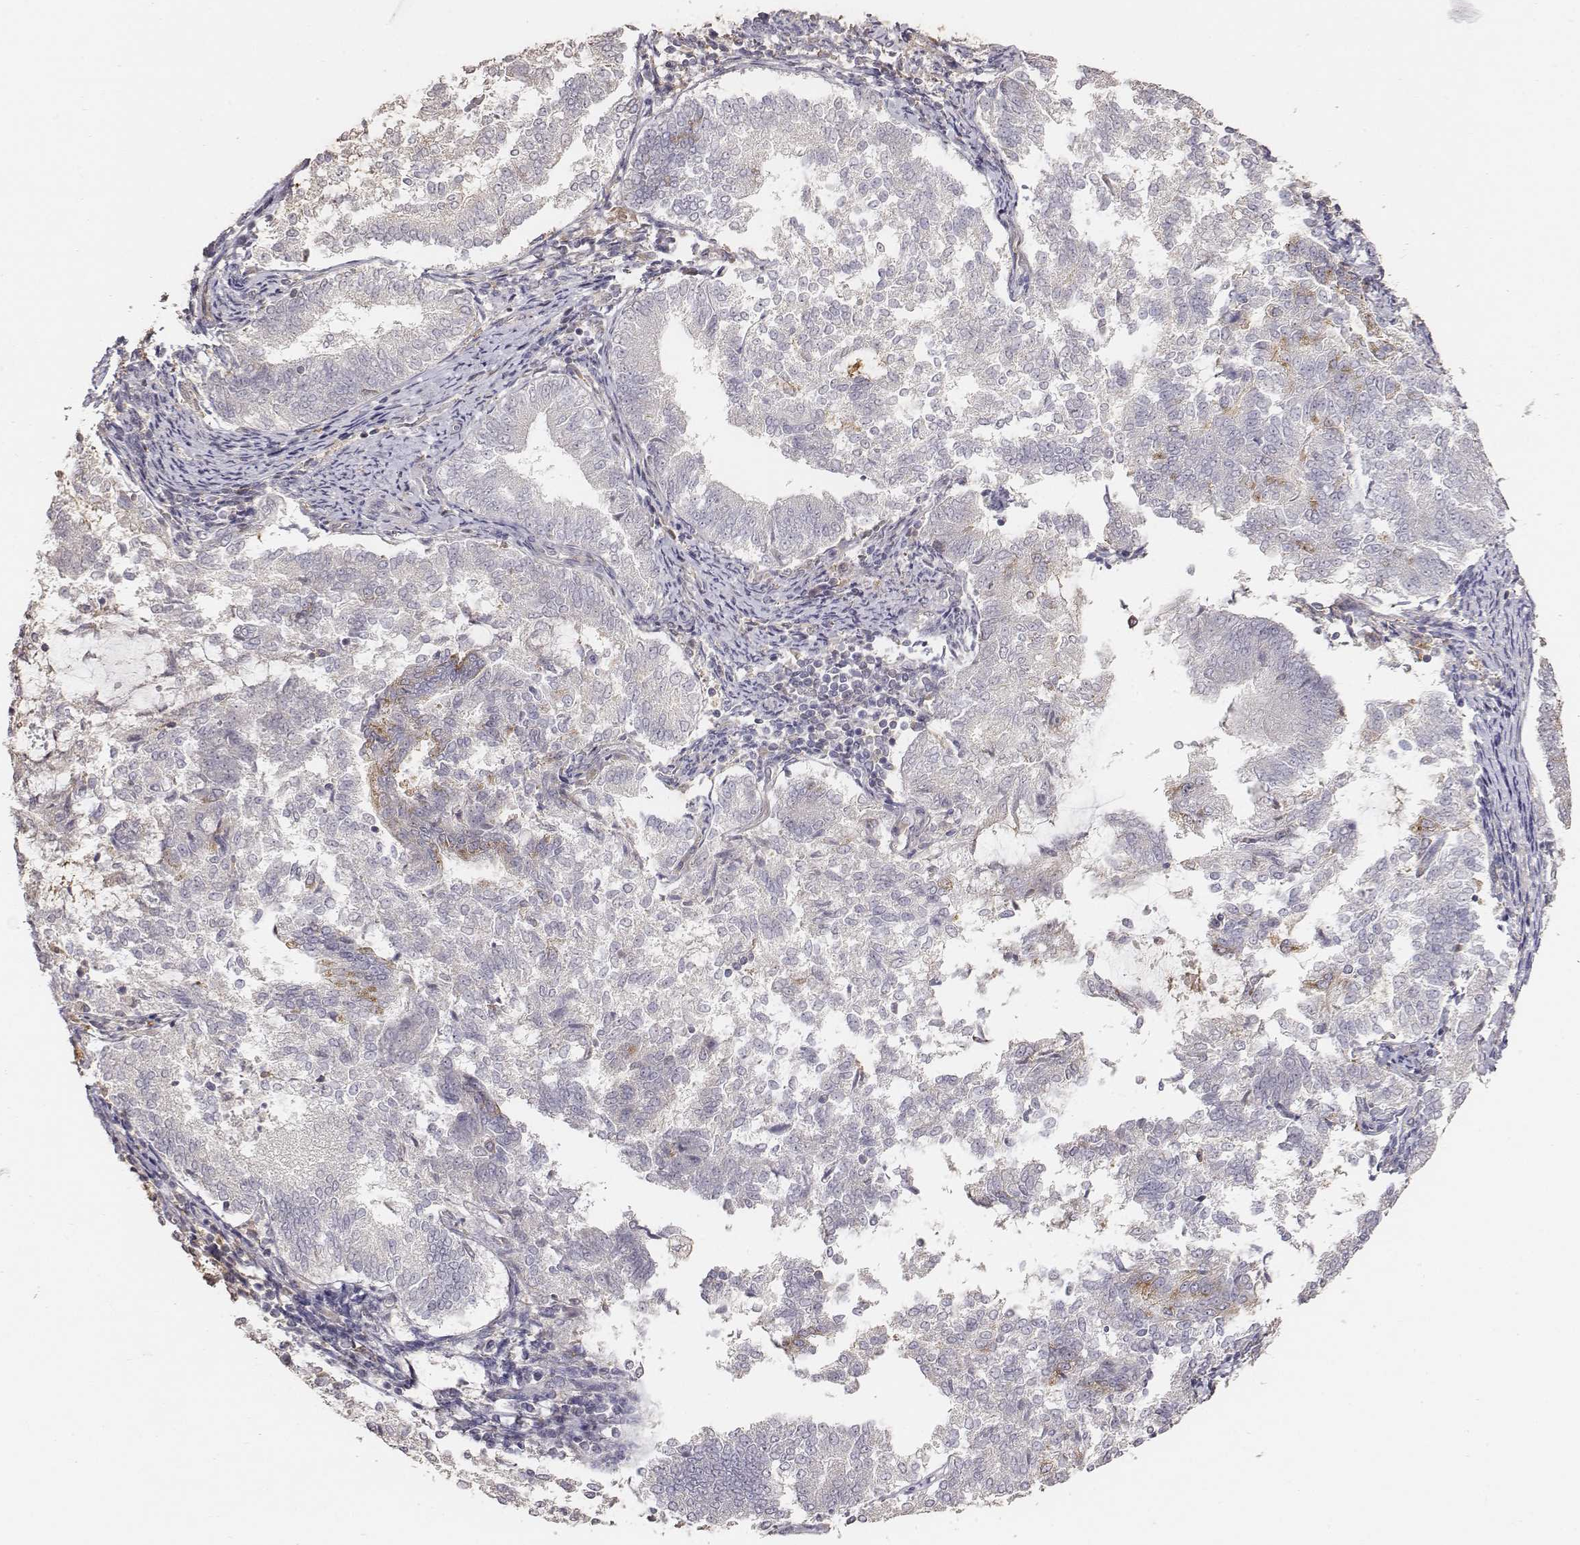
{"staining": {"intensity": "moderate", "quantity": "<25%", "location": "cytoplasmic/membranous"}, "tissue": "endometrial cancer", "cell_type": "Tumor cells", "image_type": "cancer", "snomed": [{"axis": "morphology", "description": "Adenocarcinoma, NOS"}, {"axis": "topography", "description": "Endometrium"}], "caption": "This is an image of immunohistochemistry (IHC) staining of endometrial cancer (adenocarcinoma), which shows moderate positivity in the cytoplasmic/membranous of tumor cells.", "gene": "AP1B1", "patient": {"sex": "female", "age": 65}}